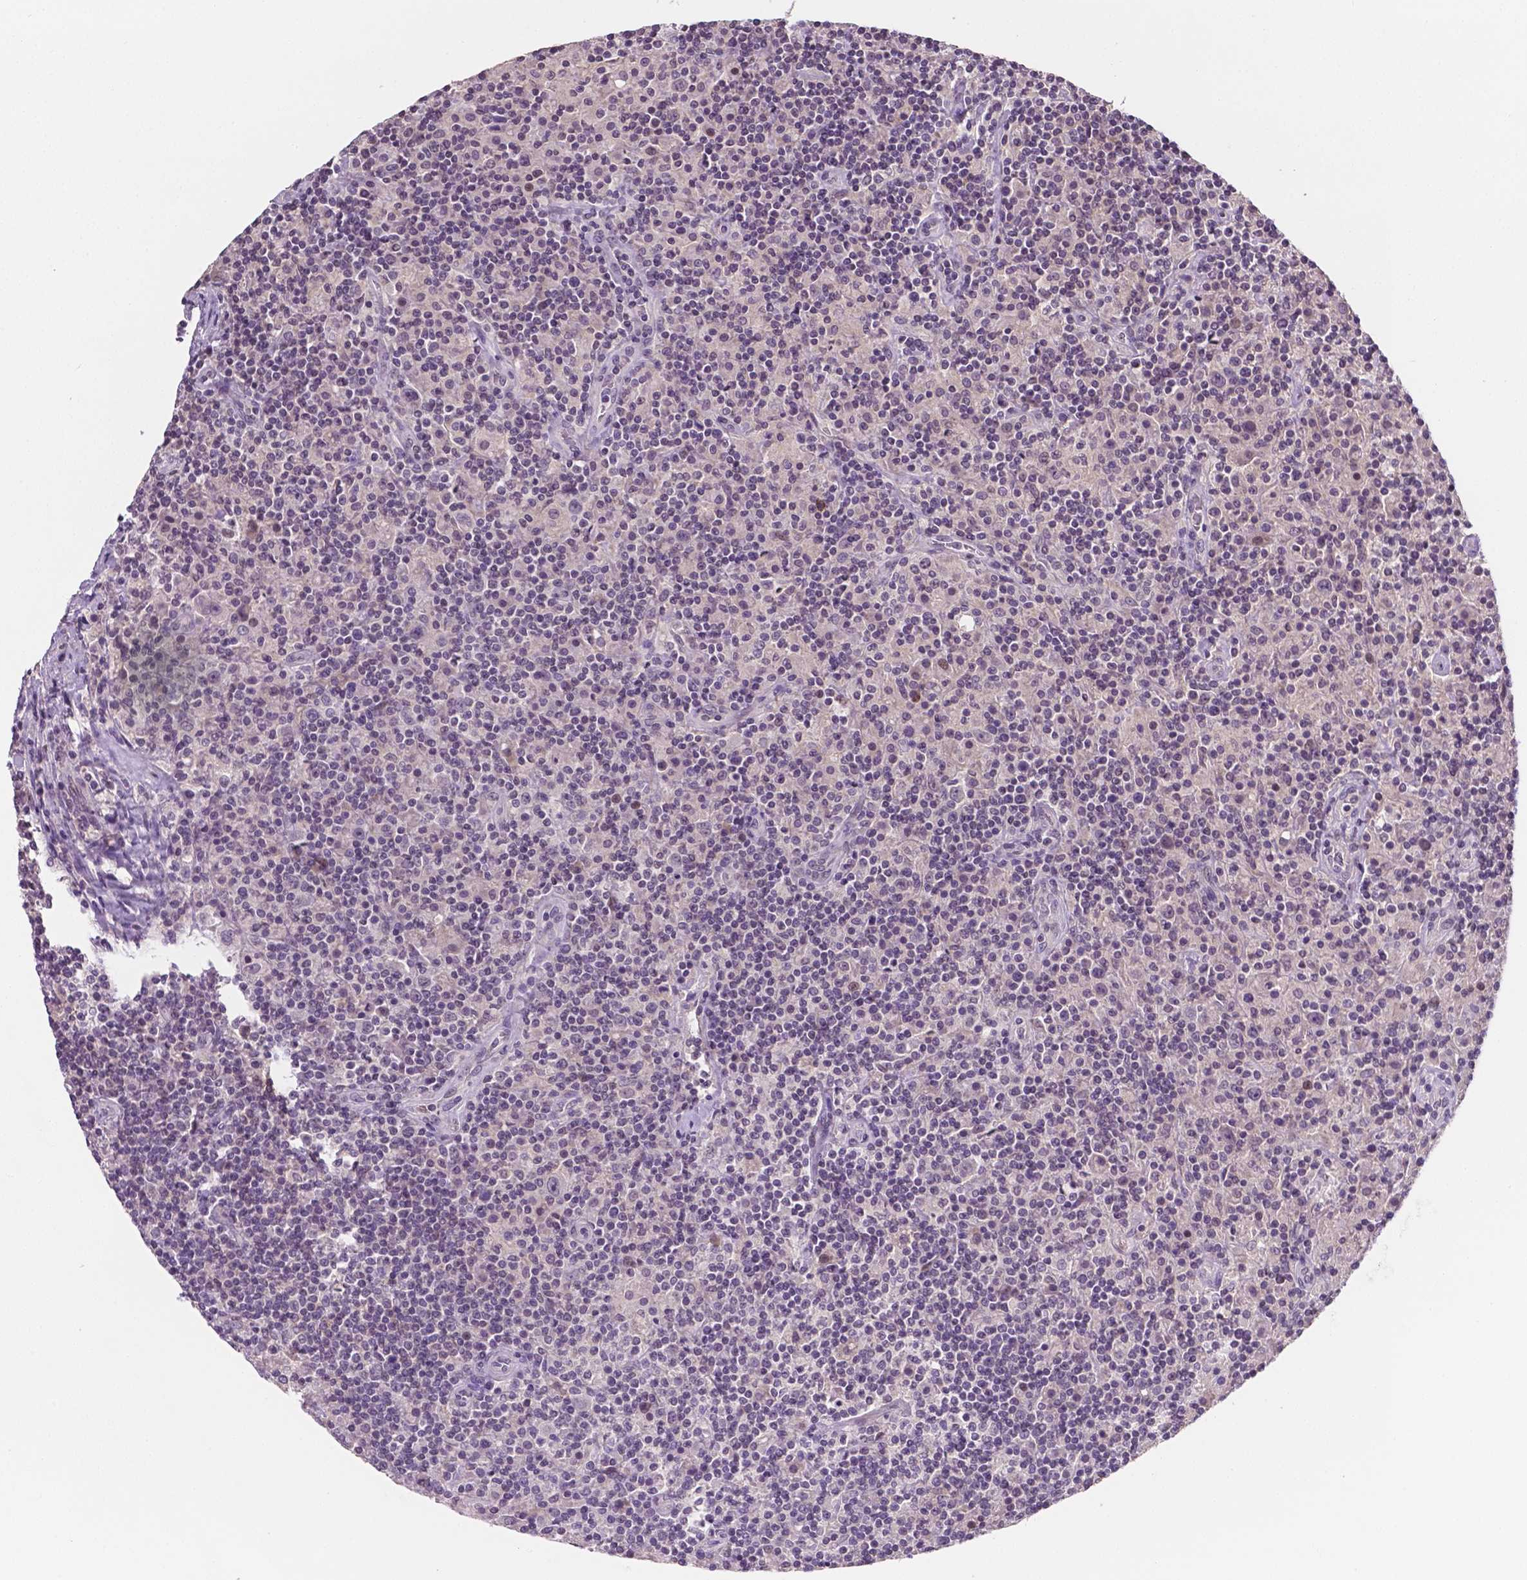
{"staining": {"intensity": "negative", "quantity": "none", "location": "none"}, "tissue": "lymphoma", "cell_type": "Tumor cells", "image_type": "cancer", "snomed": [{"axis": "morphology", "description": "Hodgkin's disease, NOS"}, {"axis": "topography", "description": "Lymph node"}], "caption": "IHC image of neoplastic tissue: lymphoma stained with DAB displays no significant protein expression in tumor cells.", "gene": "MROH6", "patient": {"sex": "male", "age": 70}}